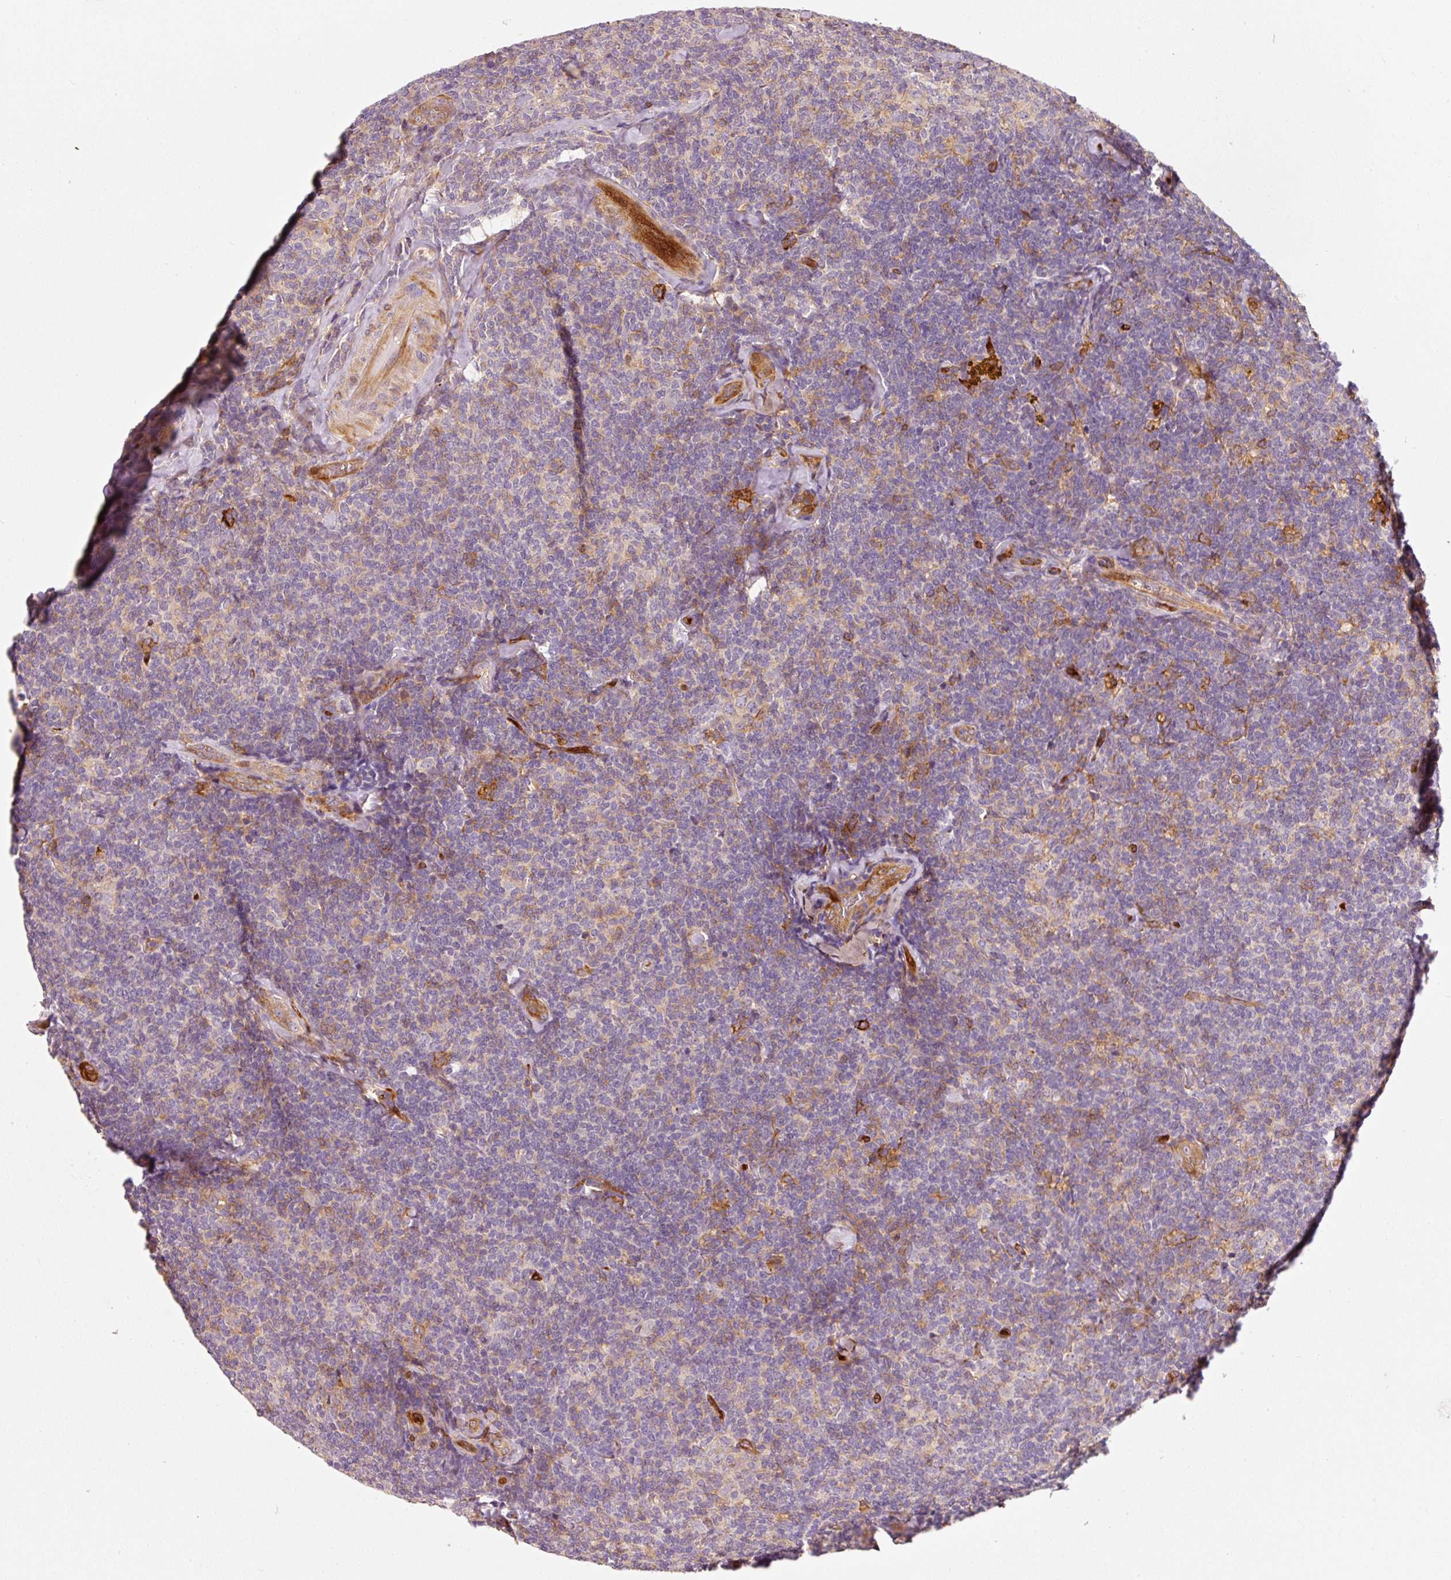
{"staining": {"intensity": "weak", "quantity": "25%-75%", "location": "cytoplasmic/membranous"}, "tissue": "lymphoma", "cell_type": "Tumor cells", "image_type": "cancer", "snomed": [{"axis": "morphology", "description": "Malignant lymphoma, non-Hodgkin's type, Low grade"}, {"axis": "topography", "description": "Lymph node"}], "caption": "Human malignant lymphoma, non-Hodgkin's type (low-grade) stained with a brown dye exhibits weak cytoplasmic/membranous positive expression in about 25%-75% of tumor cells.", "gene": "IQGAP2", "patient": {"sex": "female", "age": 56}}